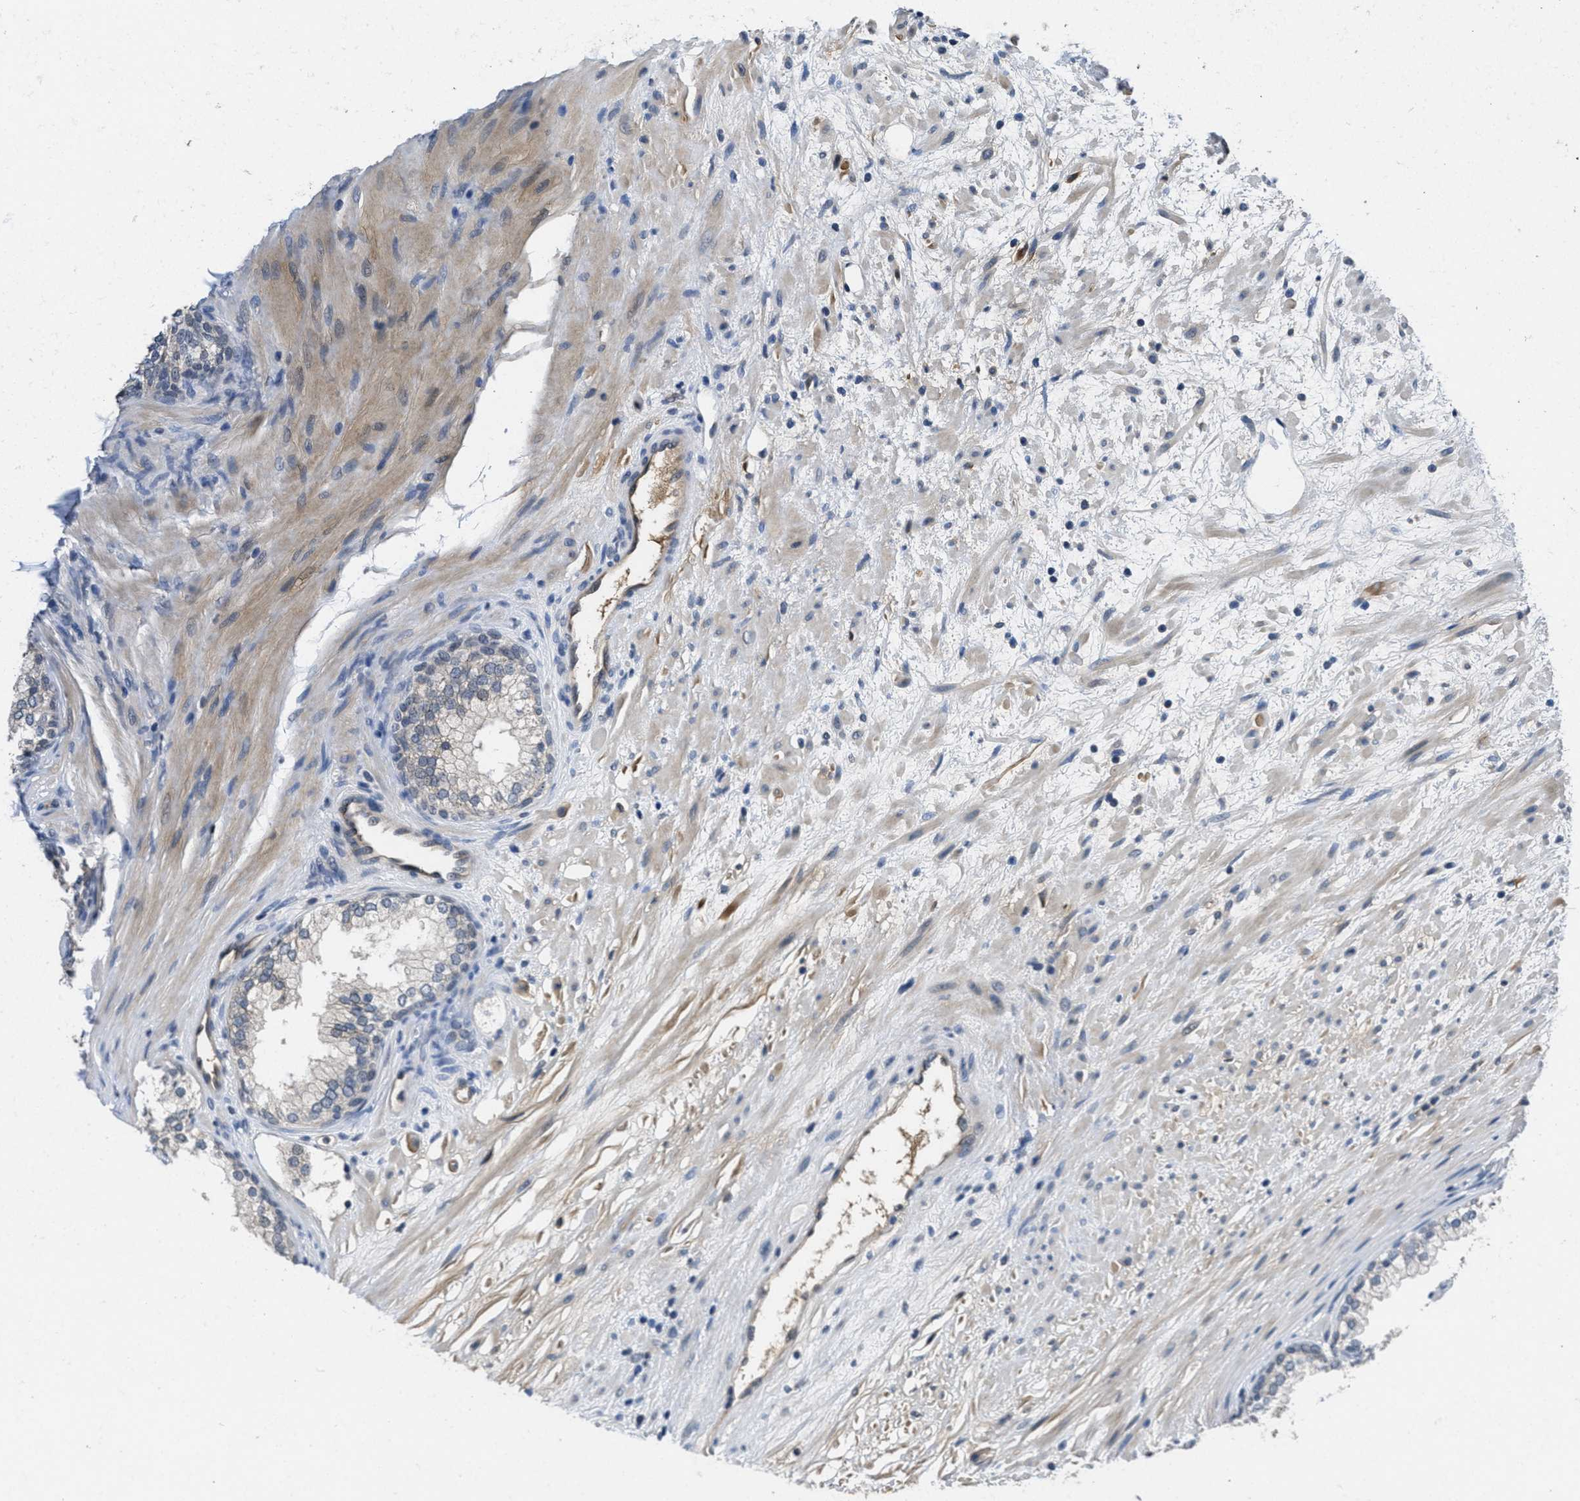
{"staining": {"intensity": "strong", "quantity": "25%-75%", "location": "cytoplasmic/membranous"}, "tissue": "prostate", "cell_type": "Glandular cells", "image_type": "normal", "snomed": [{"axis": "morphology", "description": "Normal tissue, NOS"}, {"axis": "topography", "description": "Prostate"}], "caption": "This photomicrograph displays immunohistochemistry (IHC) staining of unremarkable human prostate, with high strong cytoplasmic/membranous staining in approximately 25%-75% of glandular cells.", "gene": "ANGPT1", "patient": {"sex": "male", "age": 76}}